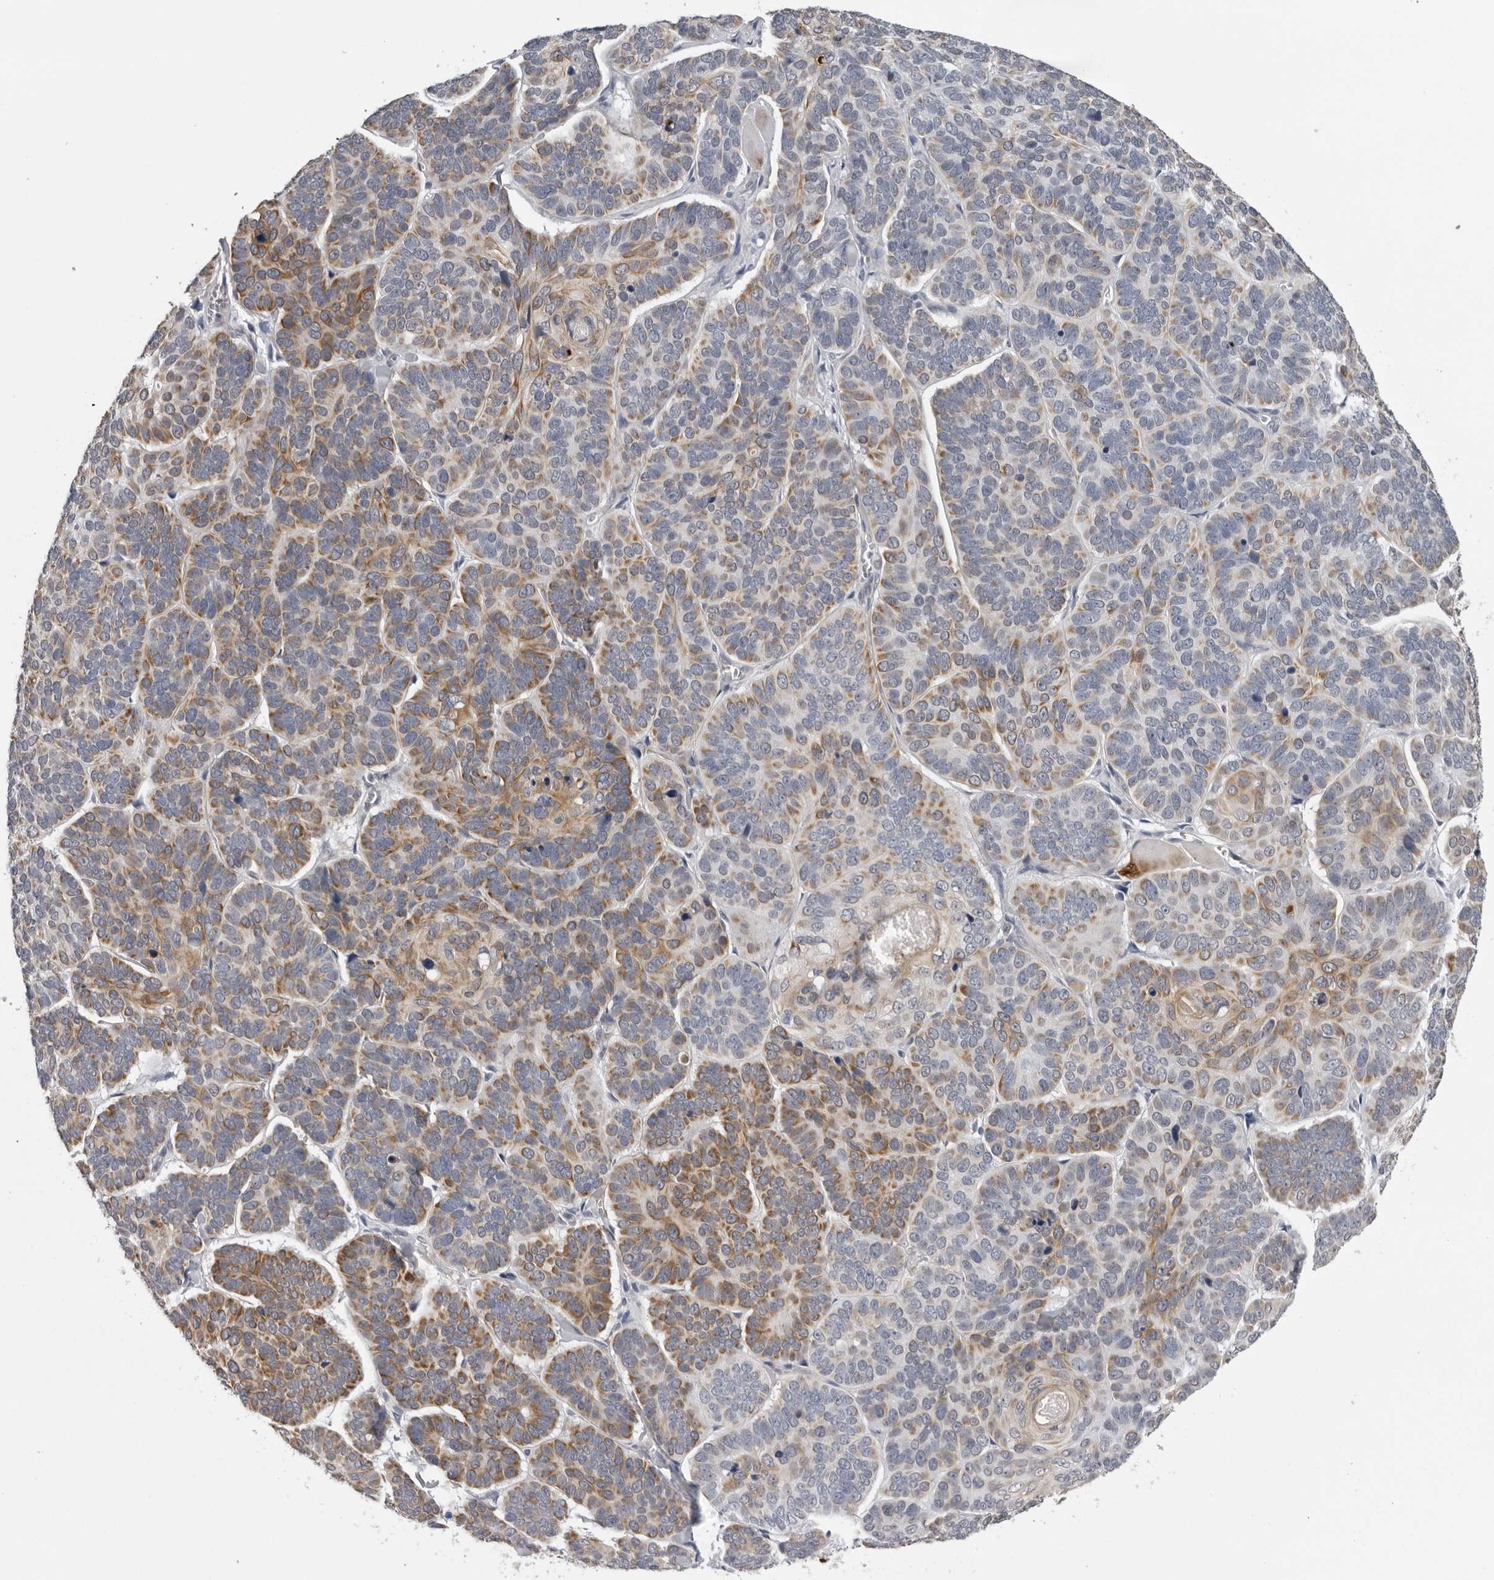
{"staining": {"intensity": "moderate", "quantity": ">75%", "location": "cytoplasmic/membranous"}, "tissue": "skin cancer", "cell_type": "Tumor cells", "image_type": "cancer", "snomed": [{"axis": "morphology", "description": "Basal cell carcinoma"}, {"axis": "topography", "description": "Skin"}], "caption": "Moderate cytoplasmic/membranous expression for a protein is identified in approximately >75% of tumor cells of skin cancer (basal cell carcinoma) using immunohistochemistry.", "gene": "CPT2", "patient": {"sex": "male", "age": 62}}